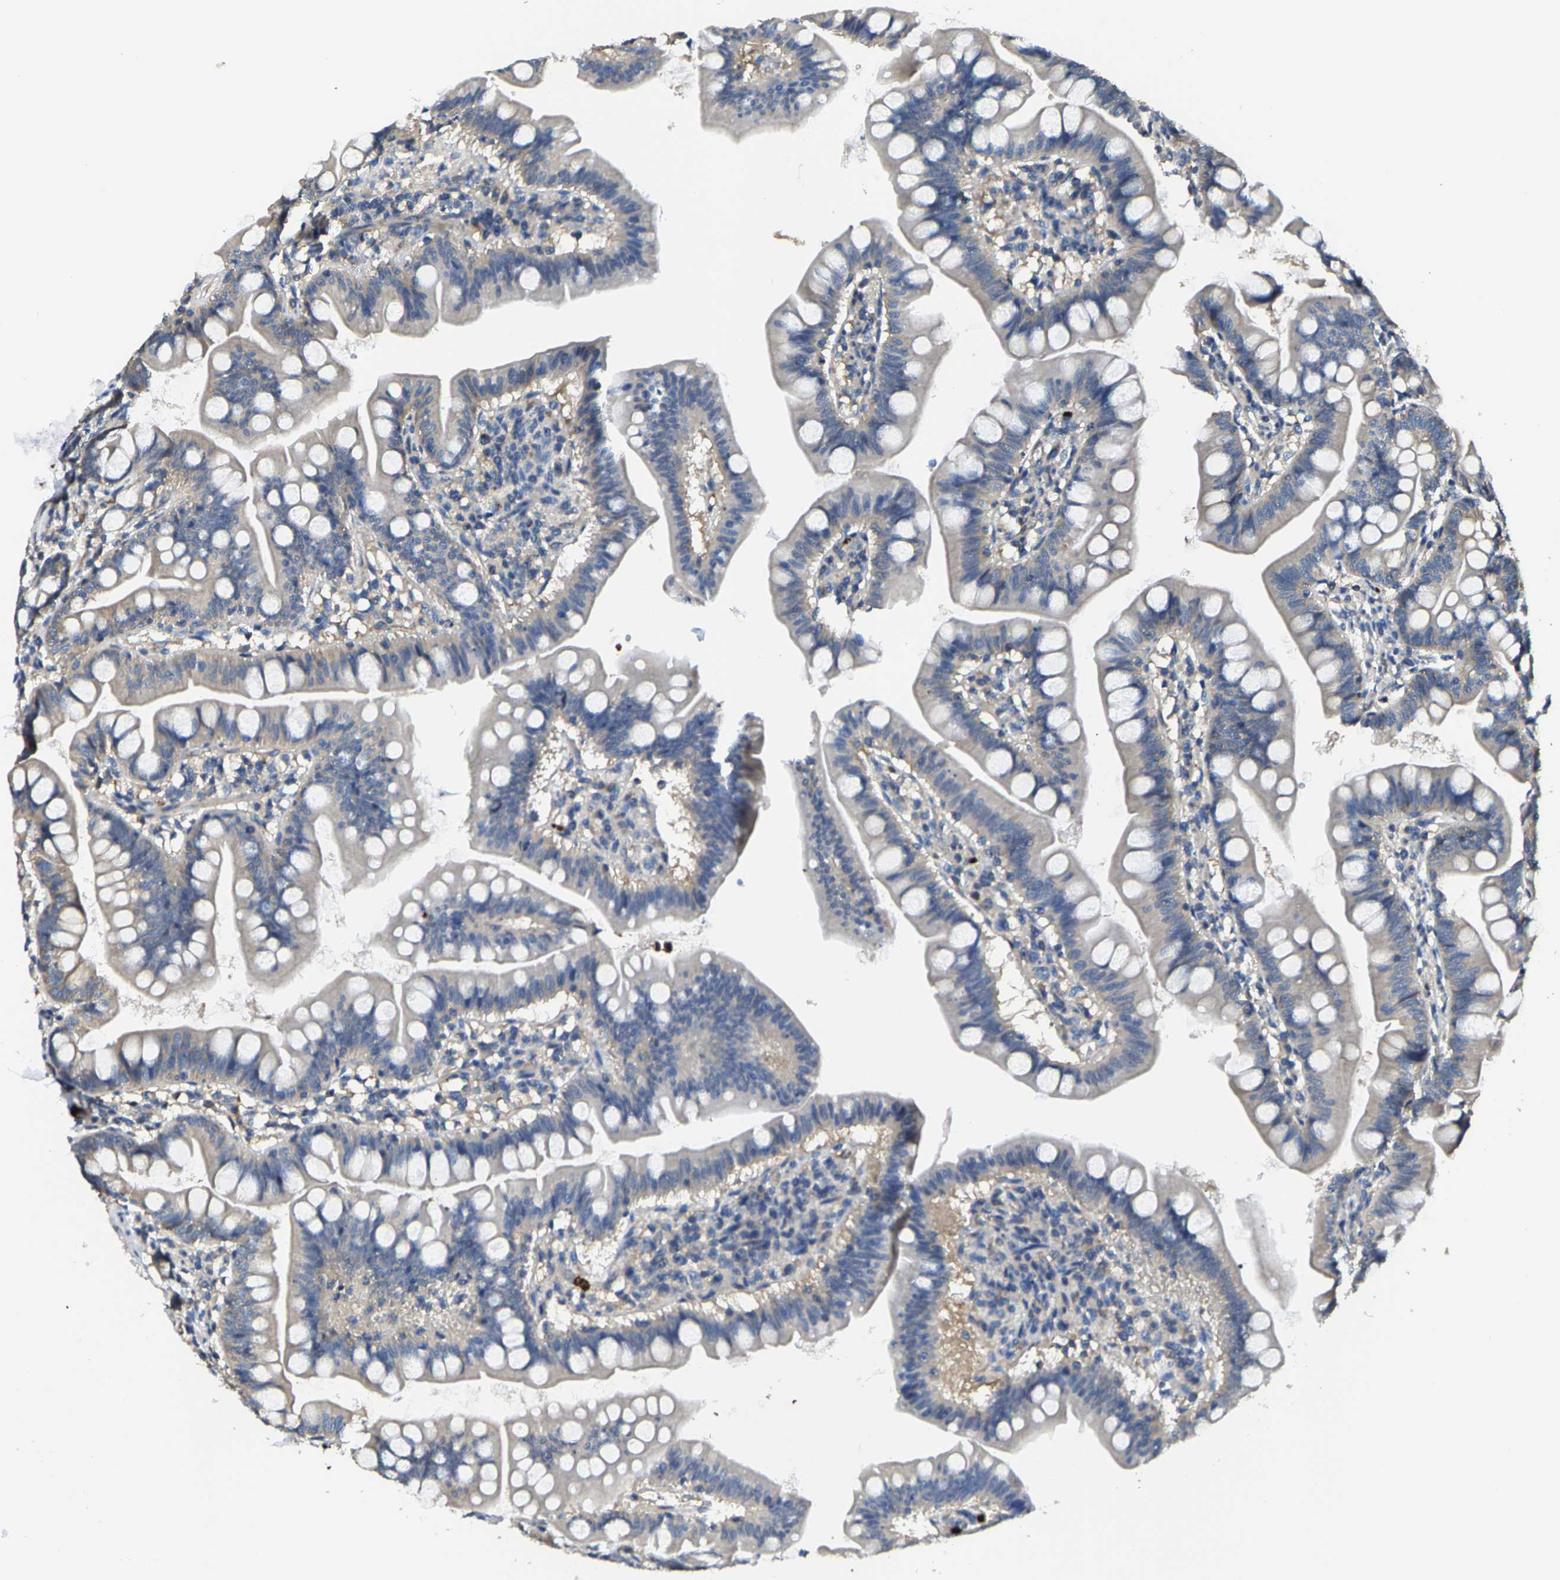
{"staining": {"intensity": "weak", "quantity": "25%-75%", "location": "cytoplasmic/membranous"}, "tissue": "small intestine", "cell_type": "Glandular cells", "image_type": "normal", "snomed": [{"axis": "morphology", "description": "Normal tissue, NOS"}, {"axis": "topography", "description": "Small intestine"}], "caption": "High-magnification brightfield microscopy of unremarkable small intestine stained with DAB (3,3'-diaminobenzidine) (brown) and counterstained with hematoxylin (blue). glandular cells exhibit weak cytoplasmic/membranous positivity is seen in about25%-75% of cells.", "gene": "TRAF6", "patient": {"sex": "male", "age": 7}}